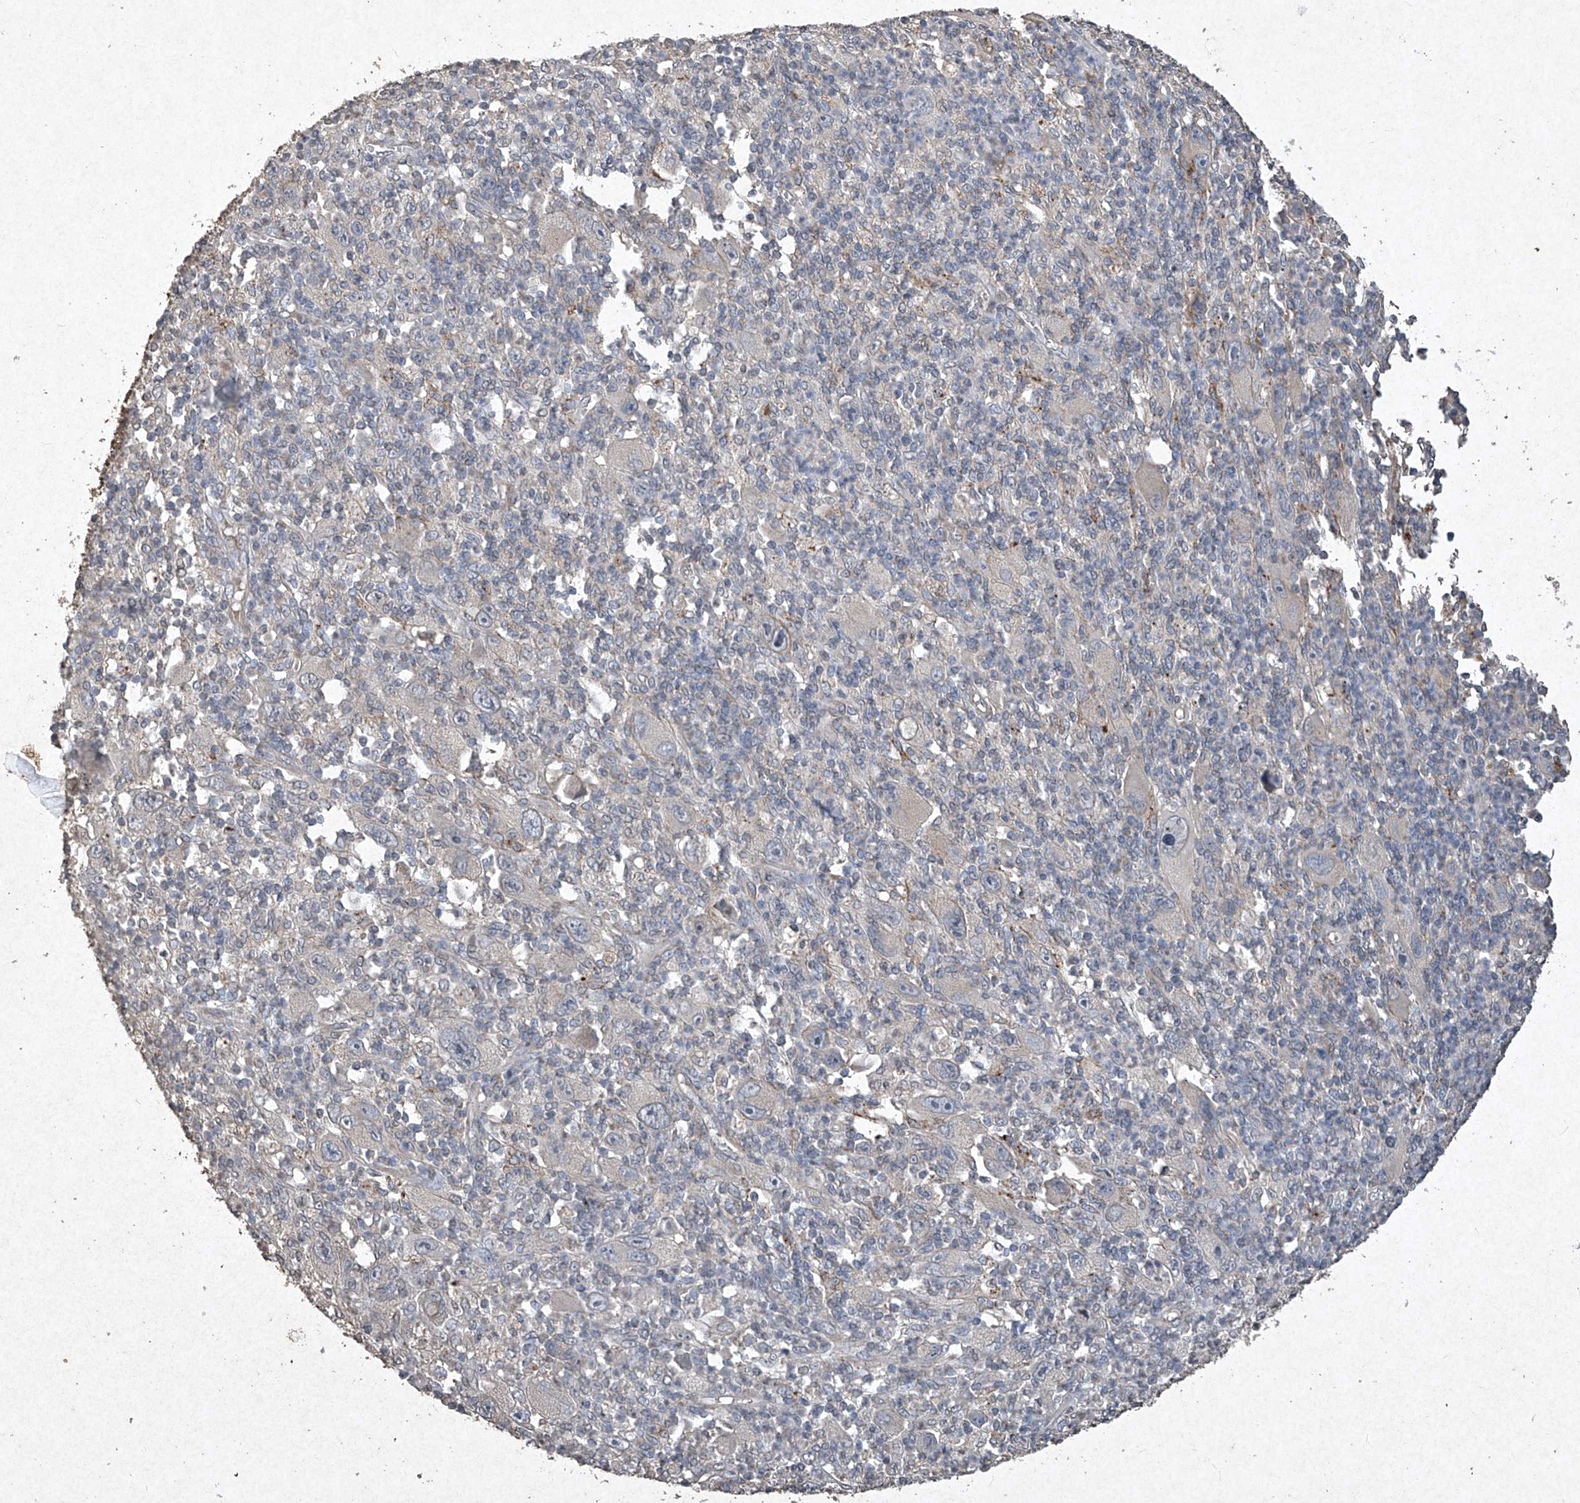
{"staining": {"intensity": "negative", "quantity": "none", "location": "none"}, "tissue": "melanoma", "cell_type": "Tumor cells", "image_type": "cancer", "snomed": [{"axis": "morphology", "description": "Malignant melanoma, Metastatic site"}, {"axis": "topography", "description": "Skin"}], "caption": "Immunohistochemical staining of human malignant melanoma (metastatic site) demonstrates no significant staining in tumor cells. The staining is performed using DAB (3,3'-diaminobenzidine) brown chromogen with nuclei counter-stained in using hematoxylin.", "gene": "MED16", "patient": {"sex": "female", "age": 56}}